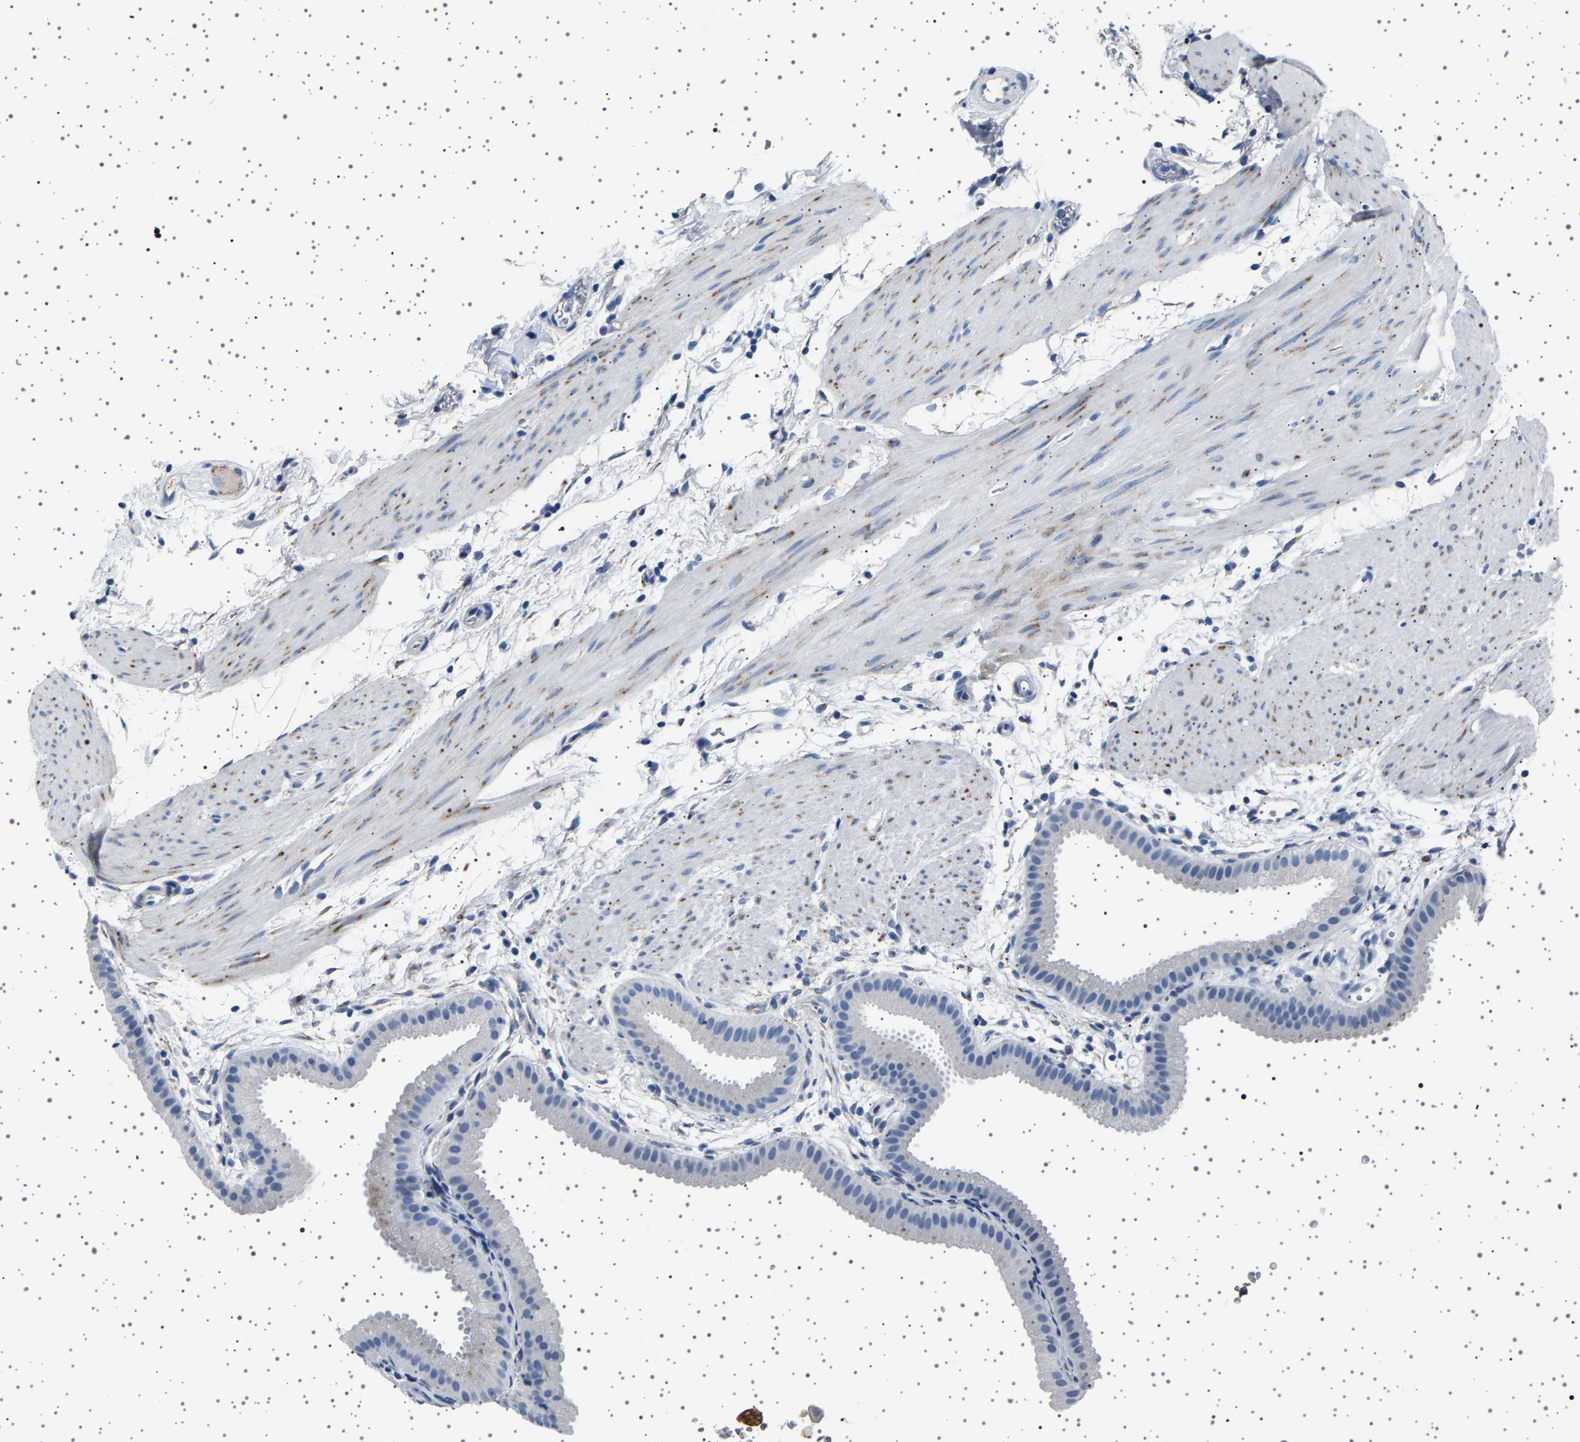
{"staining": {"intensity": "negative", "quantity": "none", "location": "none"}, "tissue": "gallbladder", "cell_type": "Glandular cells", "image_type": "normal", "snomed": [{"axis": "morphology", "description": "Normal tissue, NOS"}, {"axis": "topography", "description": "Gallbladder"}], "caption": "IHC of unremarkable gallbladder shows no positivity in glandular cells. (Brightfield microscopy of DAB (3,3'-diaminobenzidine) IHC at high magnification).", "gene": "FTCD", "patient": {"sex": "female", "age": 64}}